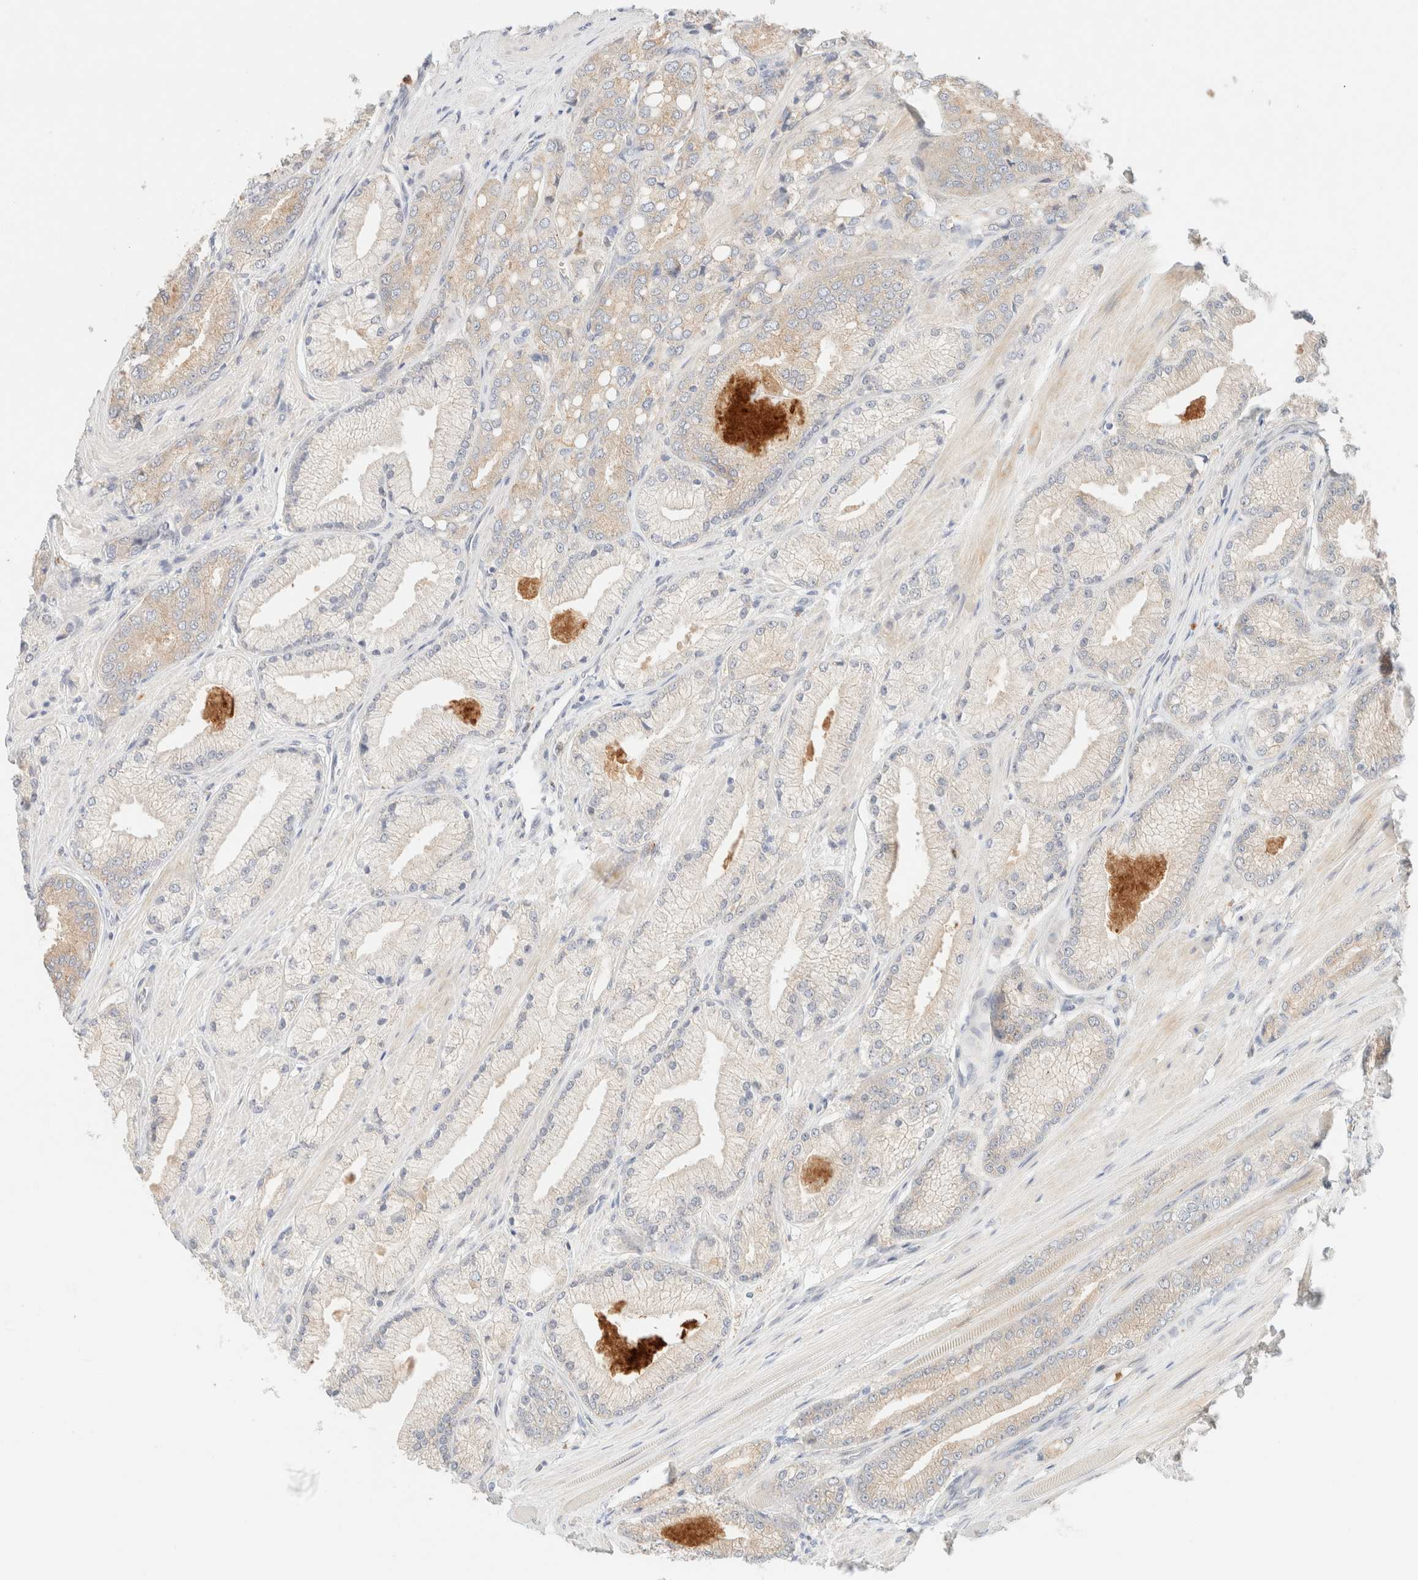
{"staining": {"intensity": "weak", "quantity": "25%-75%", "location": "cytoplasmic/membranous"}, "tissue": "prostate cancer", "cell_type": "Tumor cells", "image_type": "cancer", "snomed": [{"axis": "morphology", "description": "Adenocarcinoma, High grade"}, {"axis": "topography", "description": "Prostate"}], "caption": "The histopathology image shows a brown stain indicating the presence of a protein in the cytoplasmic/membranous of tumor cells in prostate cancer.", "gene": "SGSM2", "patient": {"sex": "male", "age": 50}}